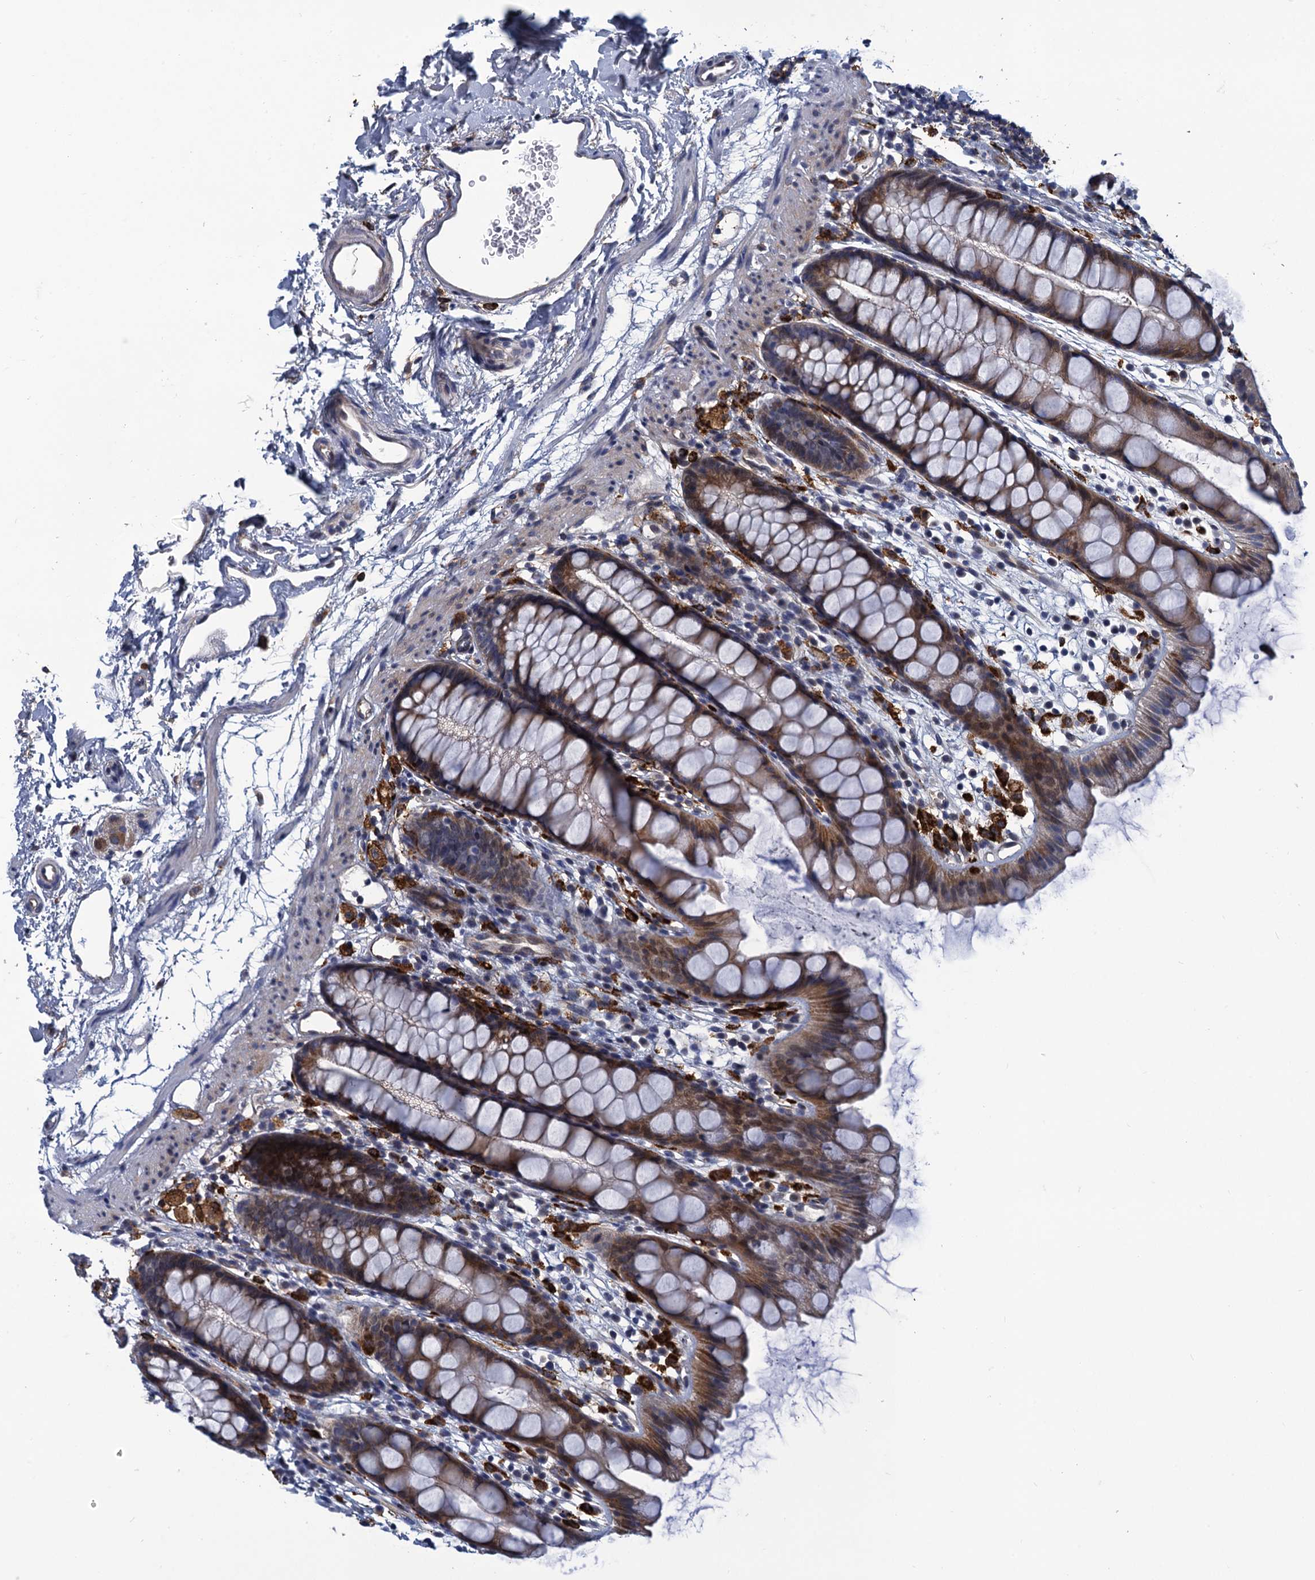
{"staining": {"intensity": "moderate", "quantity": ">75%", "location": "cytoplasmic/membranous"}, "tissue": "rectum", "cell_type": "Glandular cells", "image_type": "normal", "snomed": [{"axis": "morphology", "description": "Normal tissue, NOS"}, {"axis": "topography", "description": "Rectum"}], "caption": "Immunohistochemical staining of normal rectum demonstrates medium levels of moderate cytoplasmic/membranous expression in about >75% of glandular cells.", "gene": "DNHD1", "patient": {"sex": "female", "age": 65}}